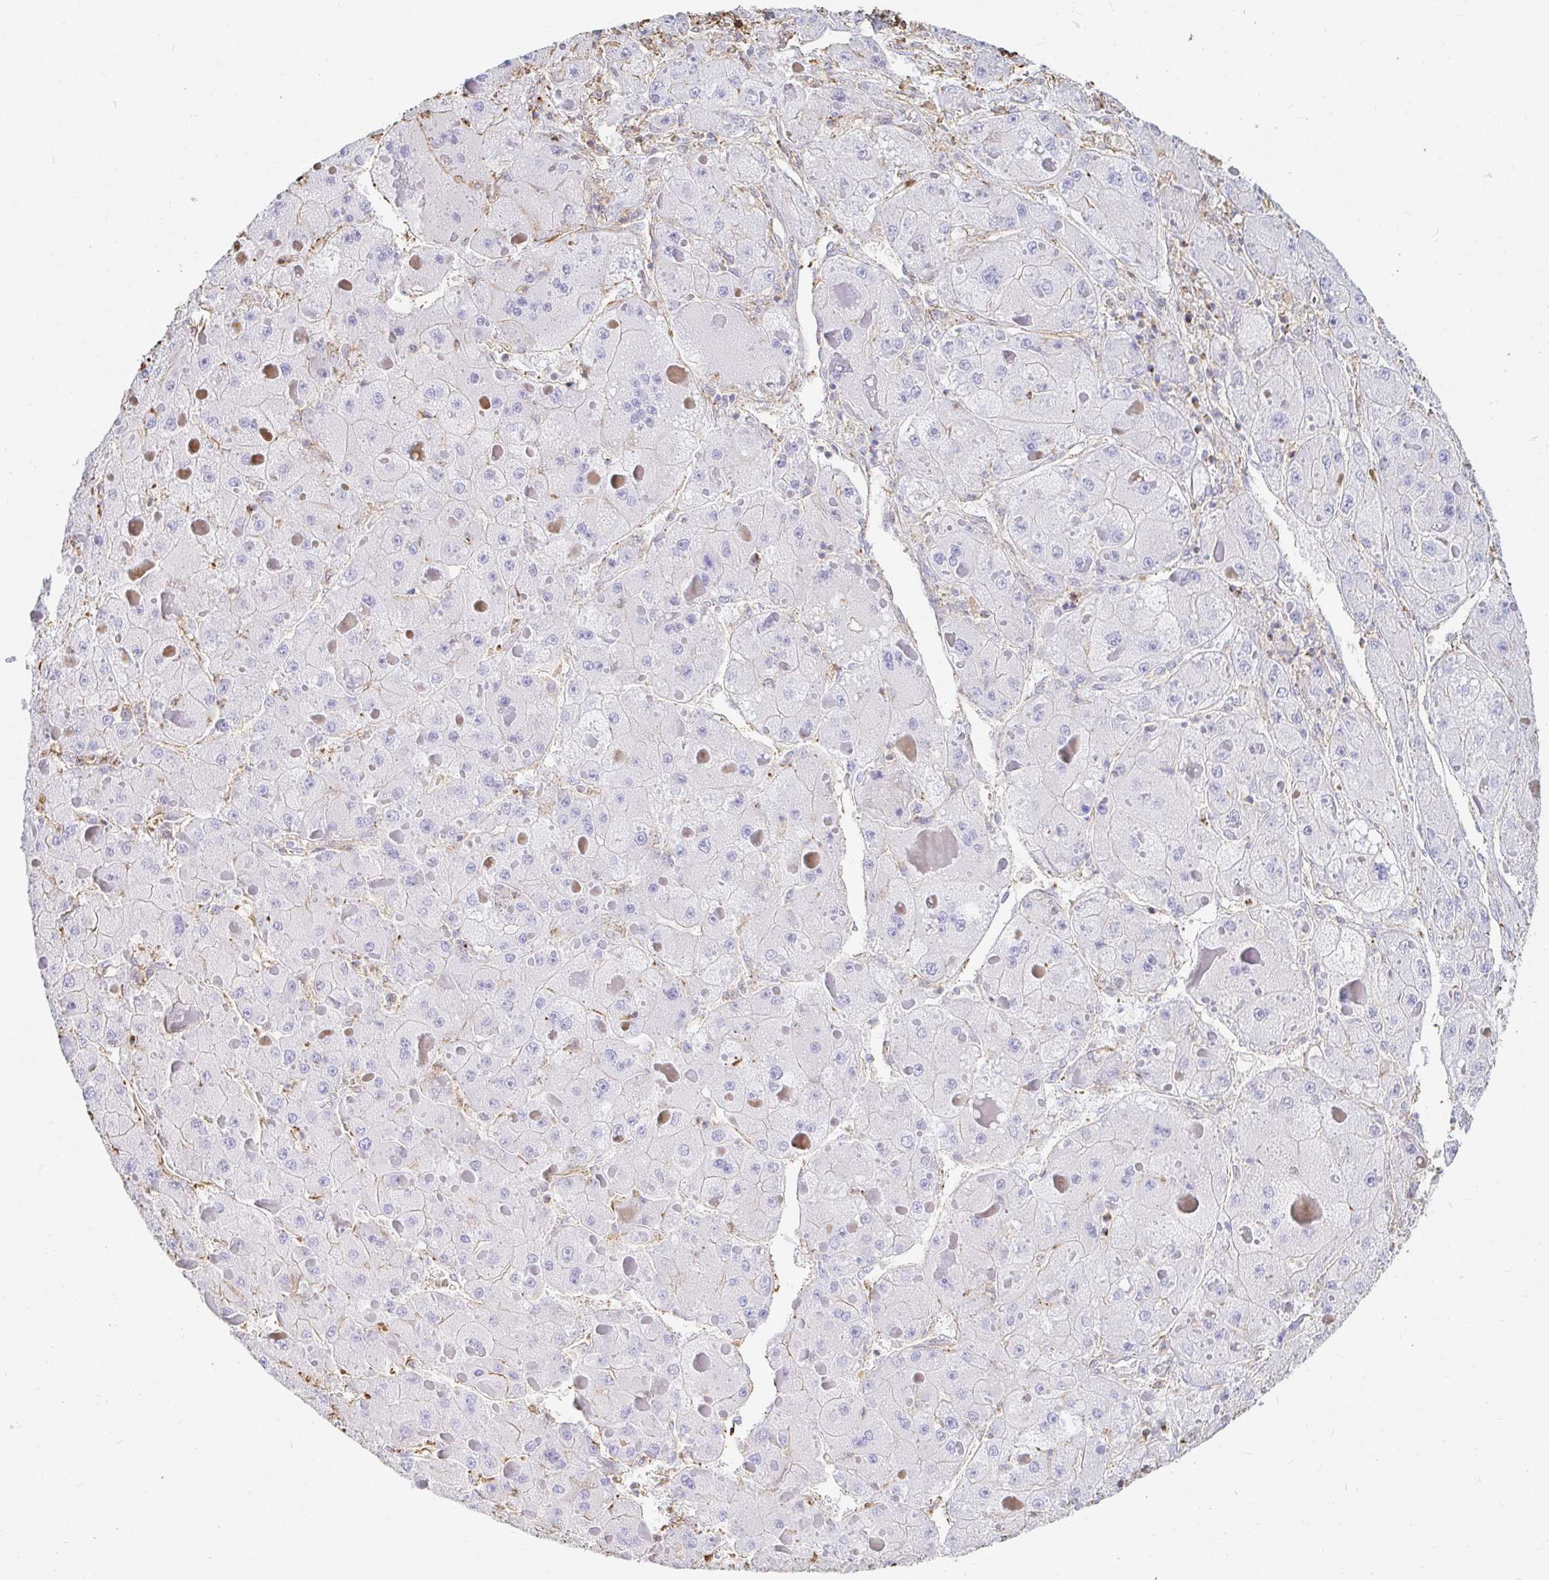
{"staining": {"intensity": "negative", "quantity": "none", "location": "none"}, "tissue": "liver cancer", "cell_type": "Tumor cells", "image_type": "cancer", "snomed": [{"axis": "morphology", "description": "Carcinoma, Hepatocellular, NOS"}, {"axis": "topography", "description": "Liver"}], "caption": "Immunohistochemical staining of human liver cancer exhibits no significant expression in tumor cells.", "gene": "PTPN14", "patient": {"sex": "female", "age": 73}}